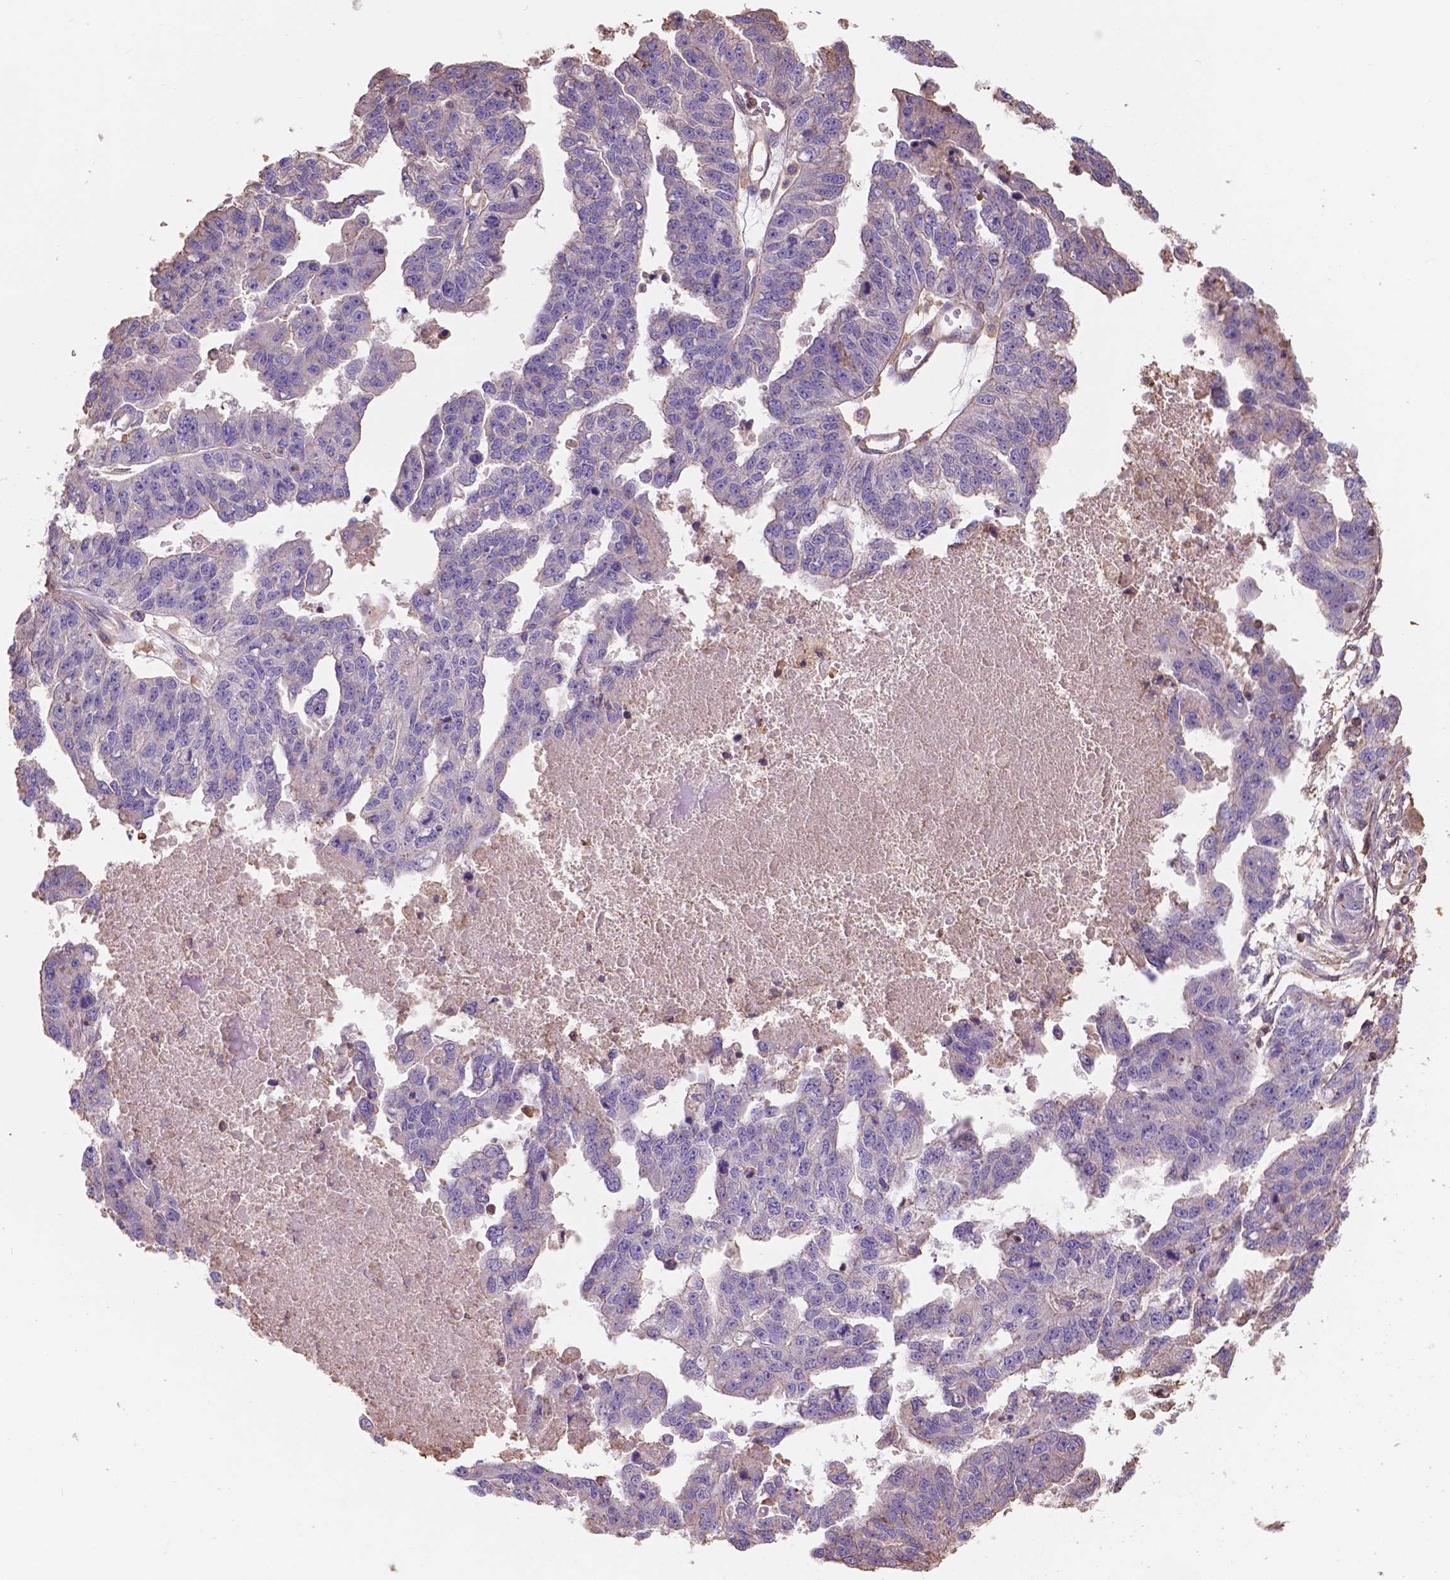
{"staining": {"intensity": "negative", "quantity": "none", "location": "none"}, "tissue": "ovarian cancer", "cell_type": "Tumor cells", "image_type": "cancer", "snomed": [{"axis": "morphology", "description": "Cystadenocarcinoma, serous, NOS"}, {"axis": "topography", "description": "Ovary"}], "caption": "Protein analysis of serous cystadenocarcinoma (ovarian) displays no significant expression in tumor cells.", "gene": "NIPA2", "patient": {"sex": "female", "age": 58}}